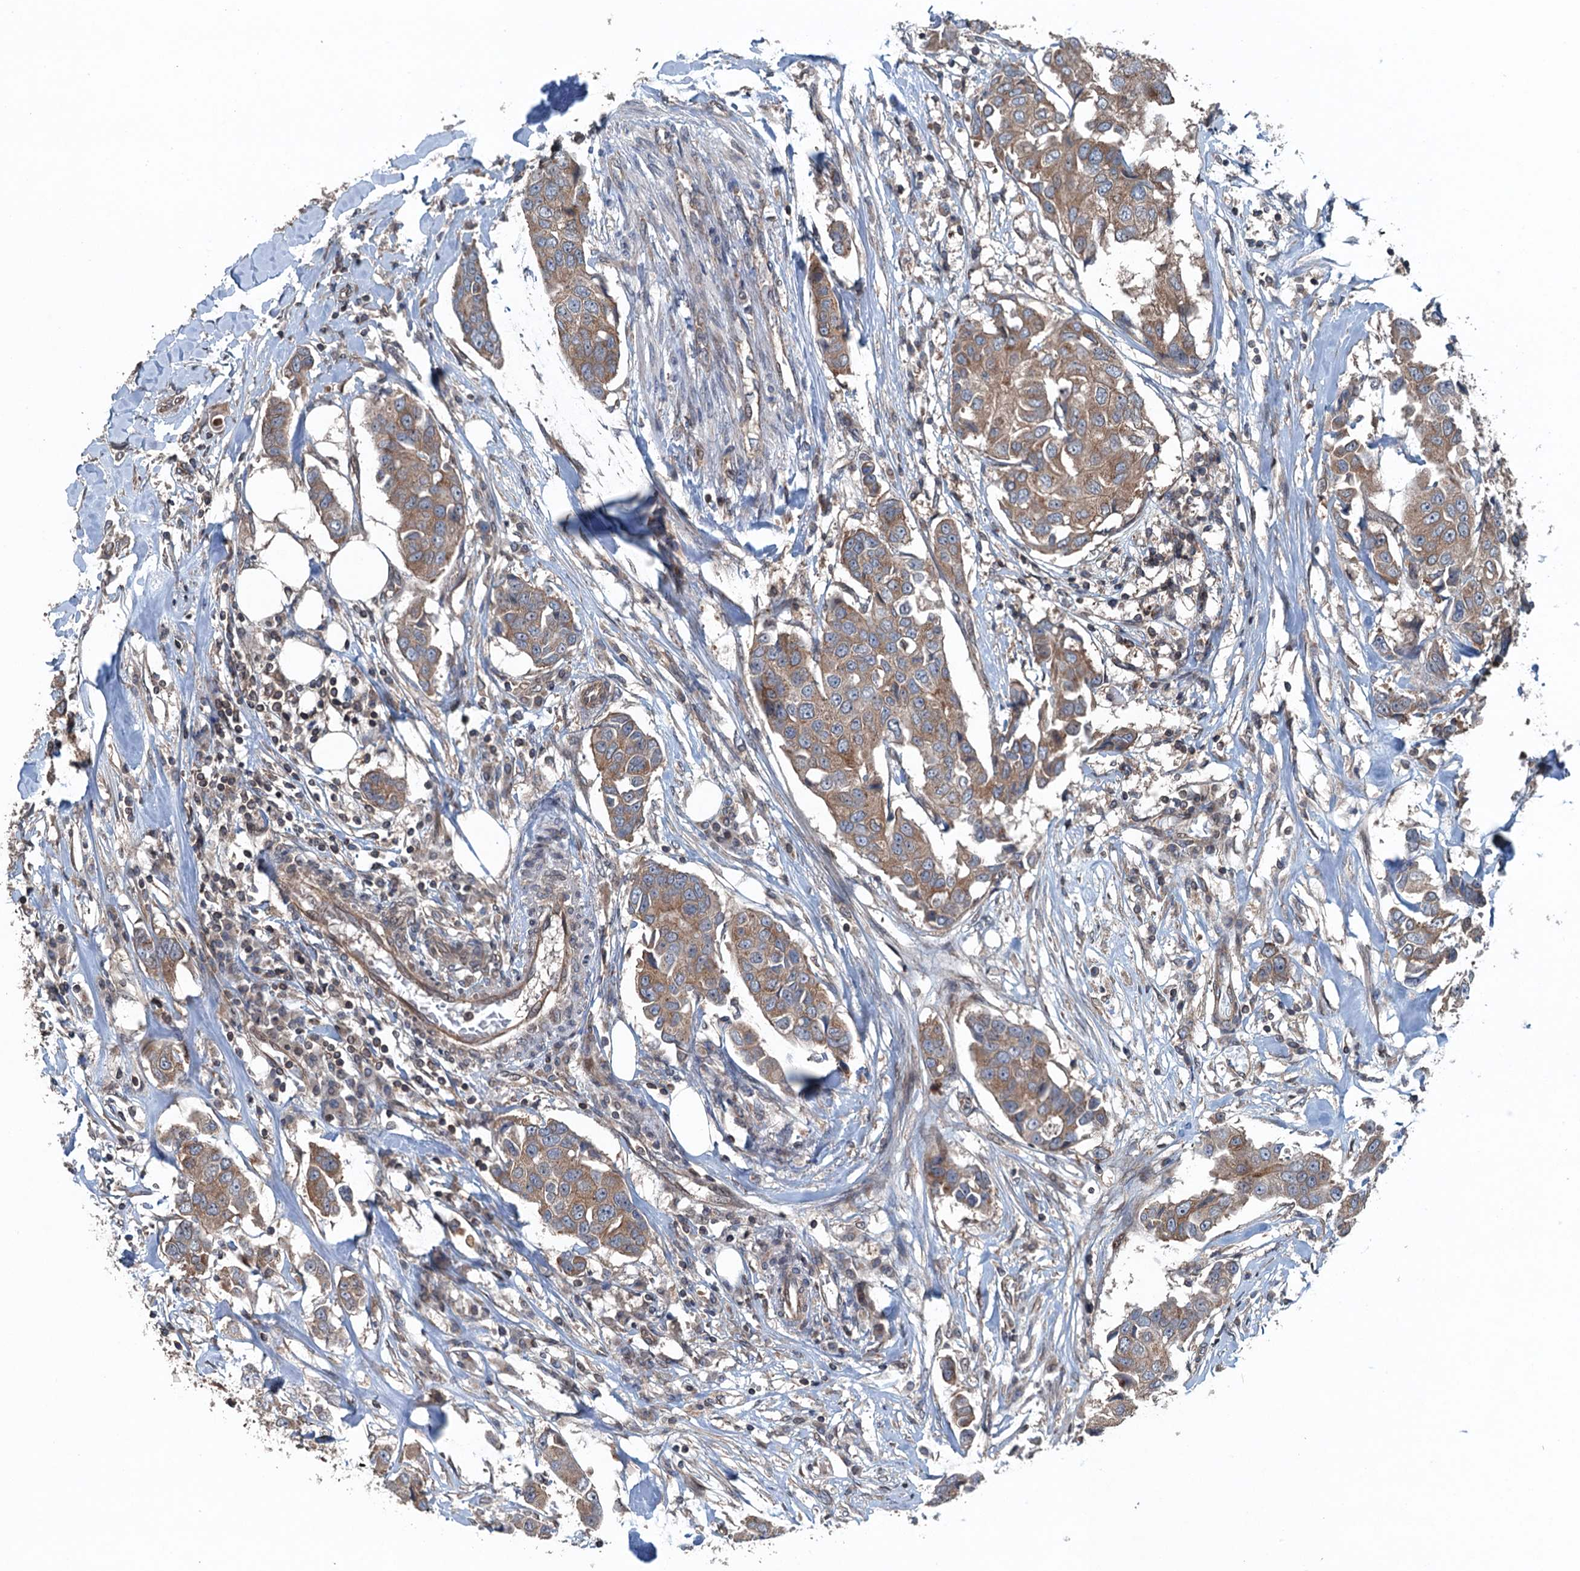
{"staining": {"intensity": "moderate", "quantity": ">75%", "location": "cytoplasmic/membranous"}, "tissue": "breast cancer", "cell_type": "Tumor cells", "image_type": "cancer", "snomed": [{"axis": "morphology", "description": "Duct carcinoma"}, {"axis": "topography", "description": "Breast"}], "caption": "High-power microscopy captured an immunohistochemistry image of breast cancer, revealing moderate cytoplasmic/membranous positivity in about >75% of tumor cells. (DAB = brown stain, brightfield microscopy at high magnification).", "gene": "TRAPPC8", "patient": {"sex": "female", "age": 80}}